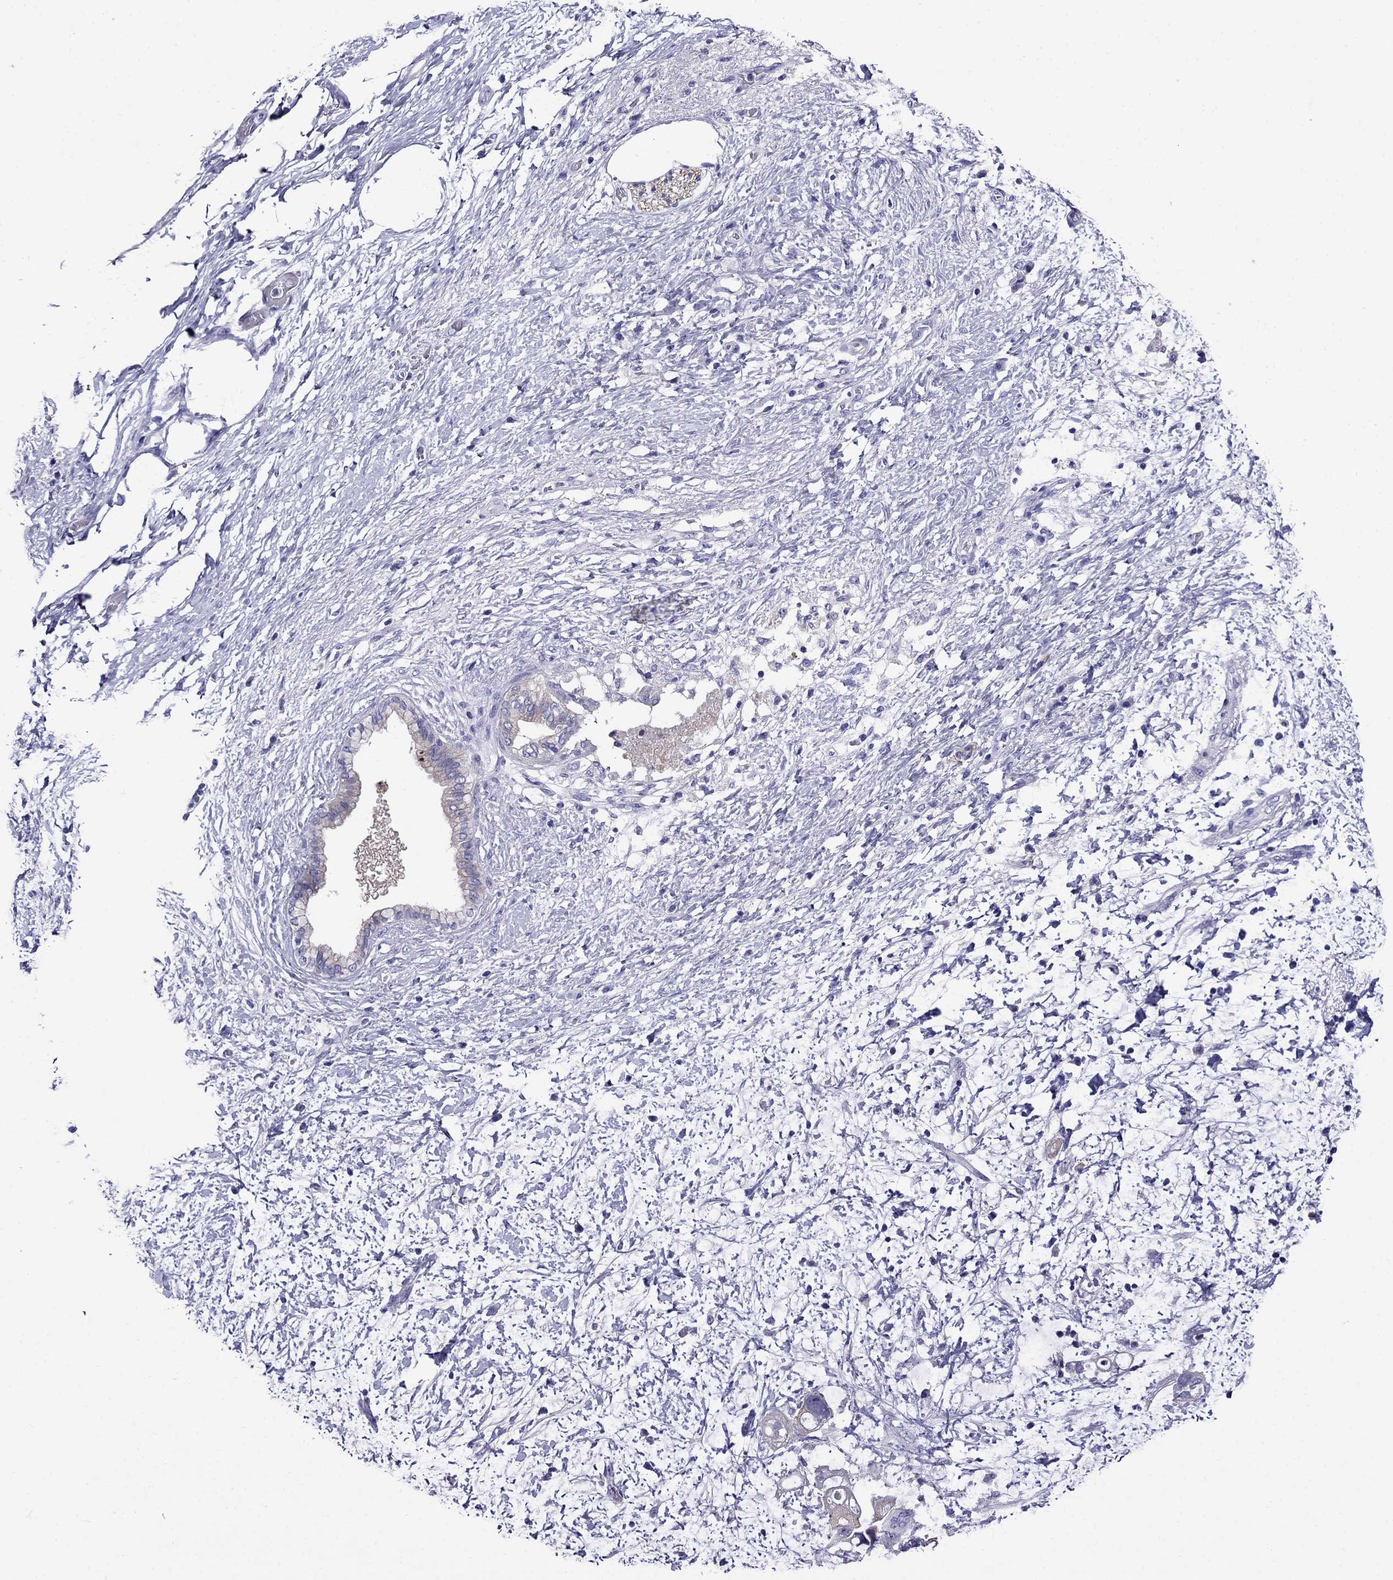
{"staining": {"intensity": "weak", "quantity": "25%-75%", "location": "cytoplasmic/membranous"}, "tissue": "pancreatic cancer", "cell_type": "Tumor cells", "image_type": "cancer", "snomed": [{"axis": "morphology", "description": "Adenocarcinoma, NOS"}, {"axis": "topography", "description": "Pancreas"}], "caption": "Immunohistochemical staining of human pancreatic adenocarcinoma exhibits low levels of weak cytoplasmic/membranous positivity in approximately 25%-75% of tumor cells.", "gene": "SCG2", "patient": {"sex": "female", "age": 72}}